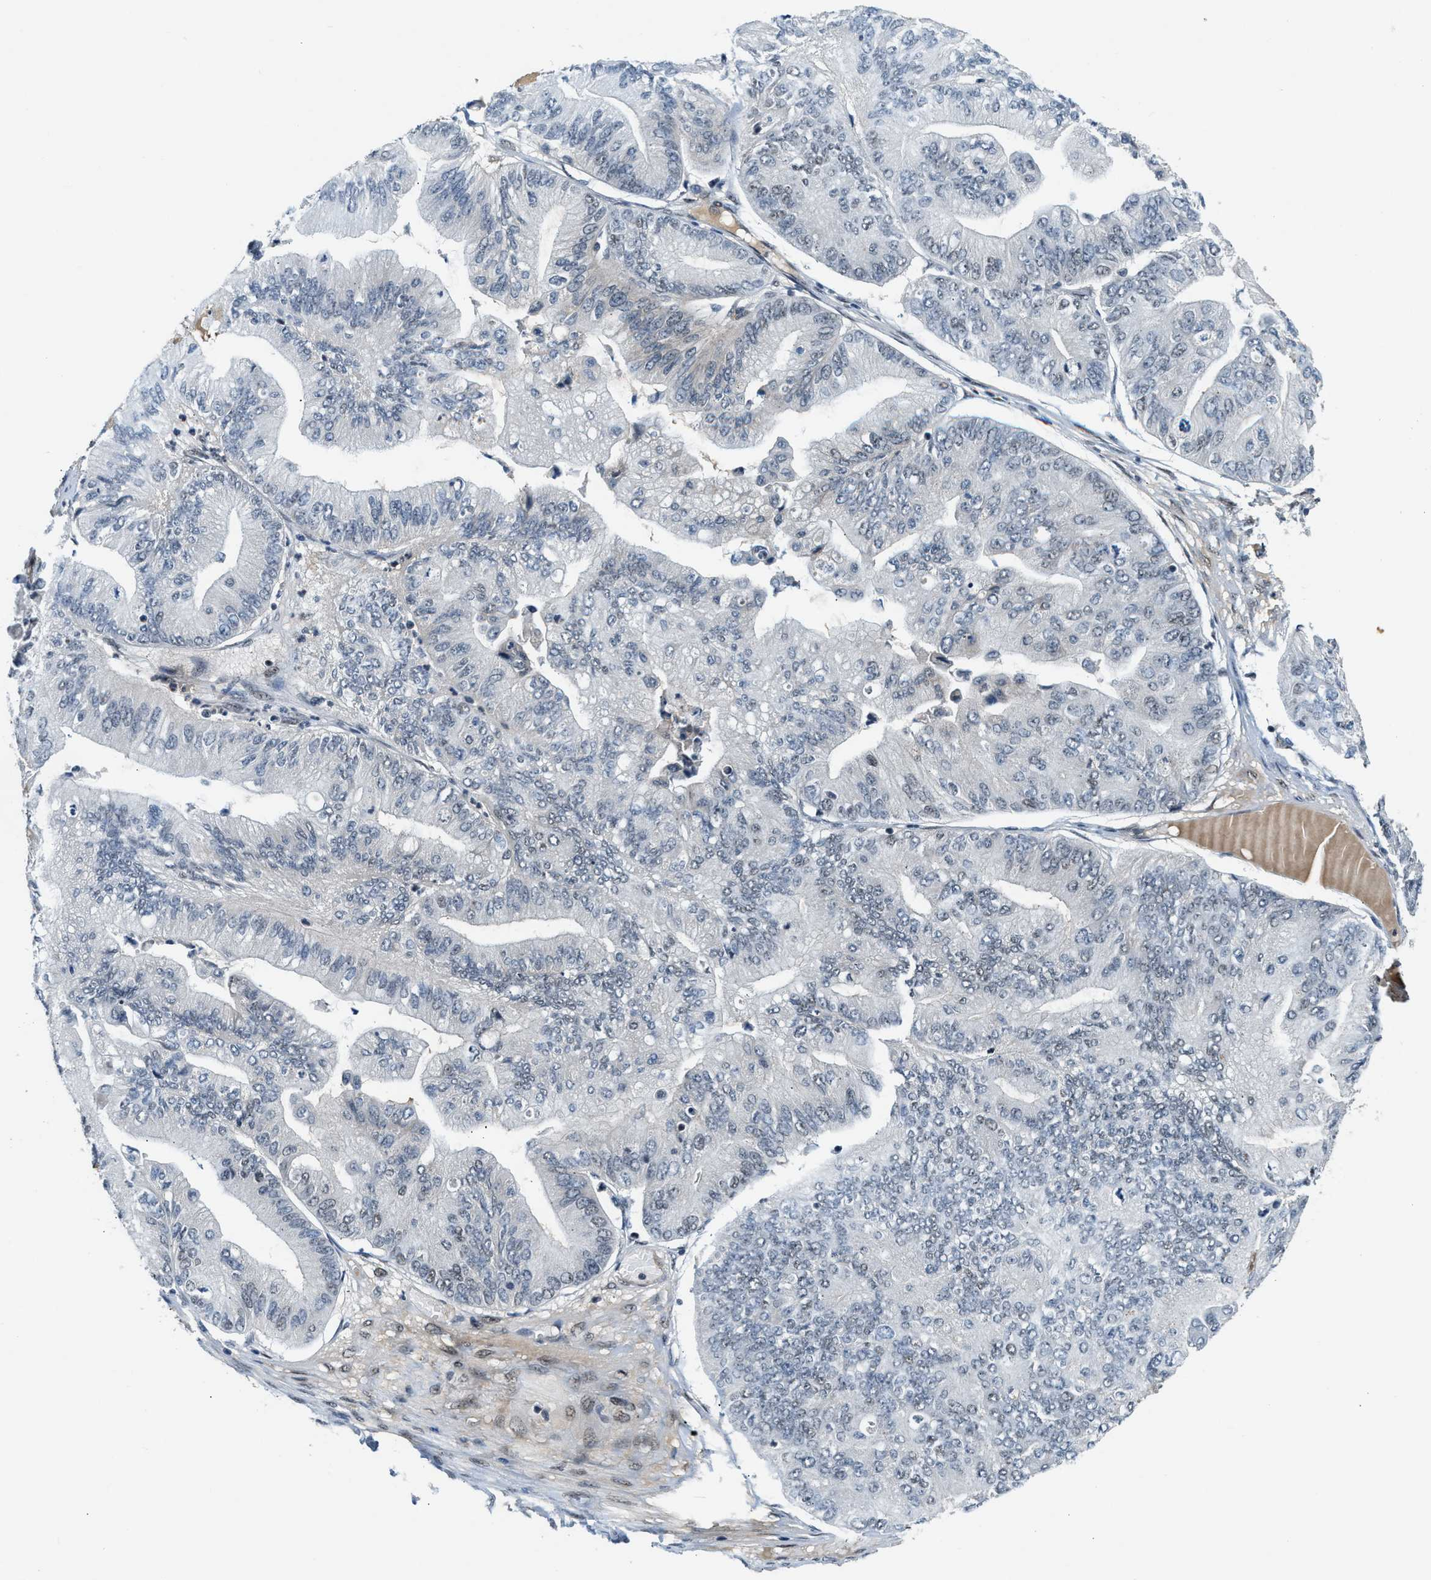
{"staining": {"intensity": "negative", "quantity": "none", "location": "none"}, "tissue": "ovarian cancer", "cell_type": "Tumor cells", "image_type": "cancer", "snomed": [{"axis": "morphology", "description": "Cystadenocarcinoma, mucinous, NOS"}, {"axis": "topography", "description": "Ovary"}], "caption": "The photomicrograph exhibits no staining of tumor cells in ovarian cancer.", "gene": "NCOA1", "patient": {"sex": "female", "age": 61}}